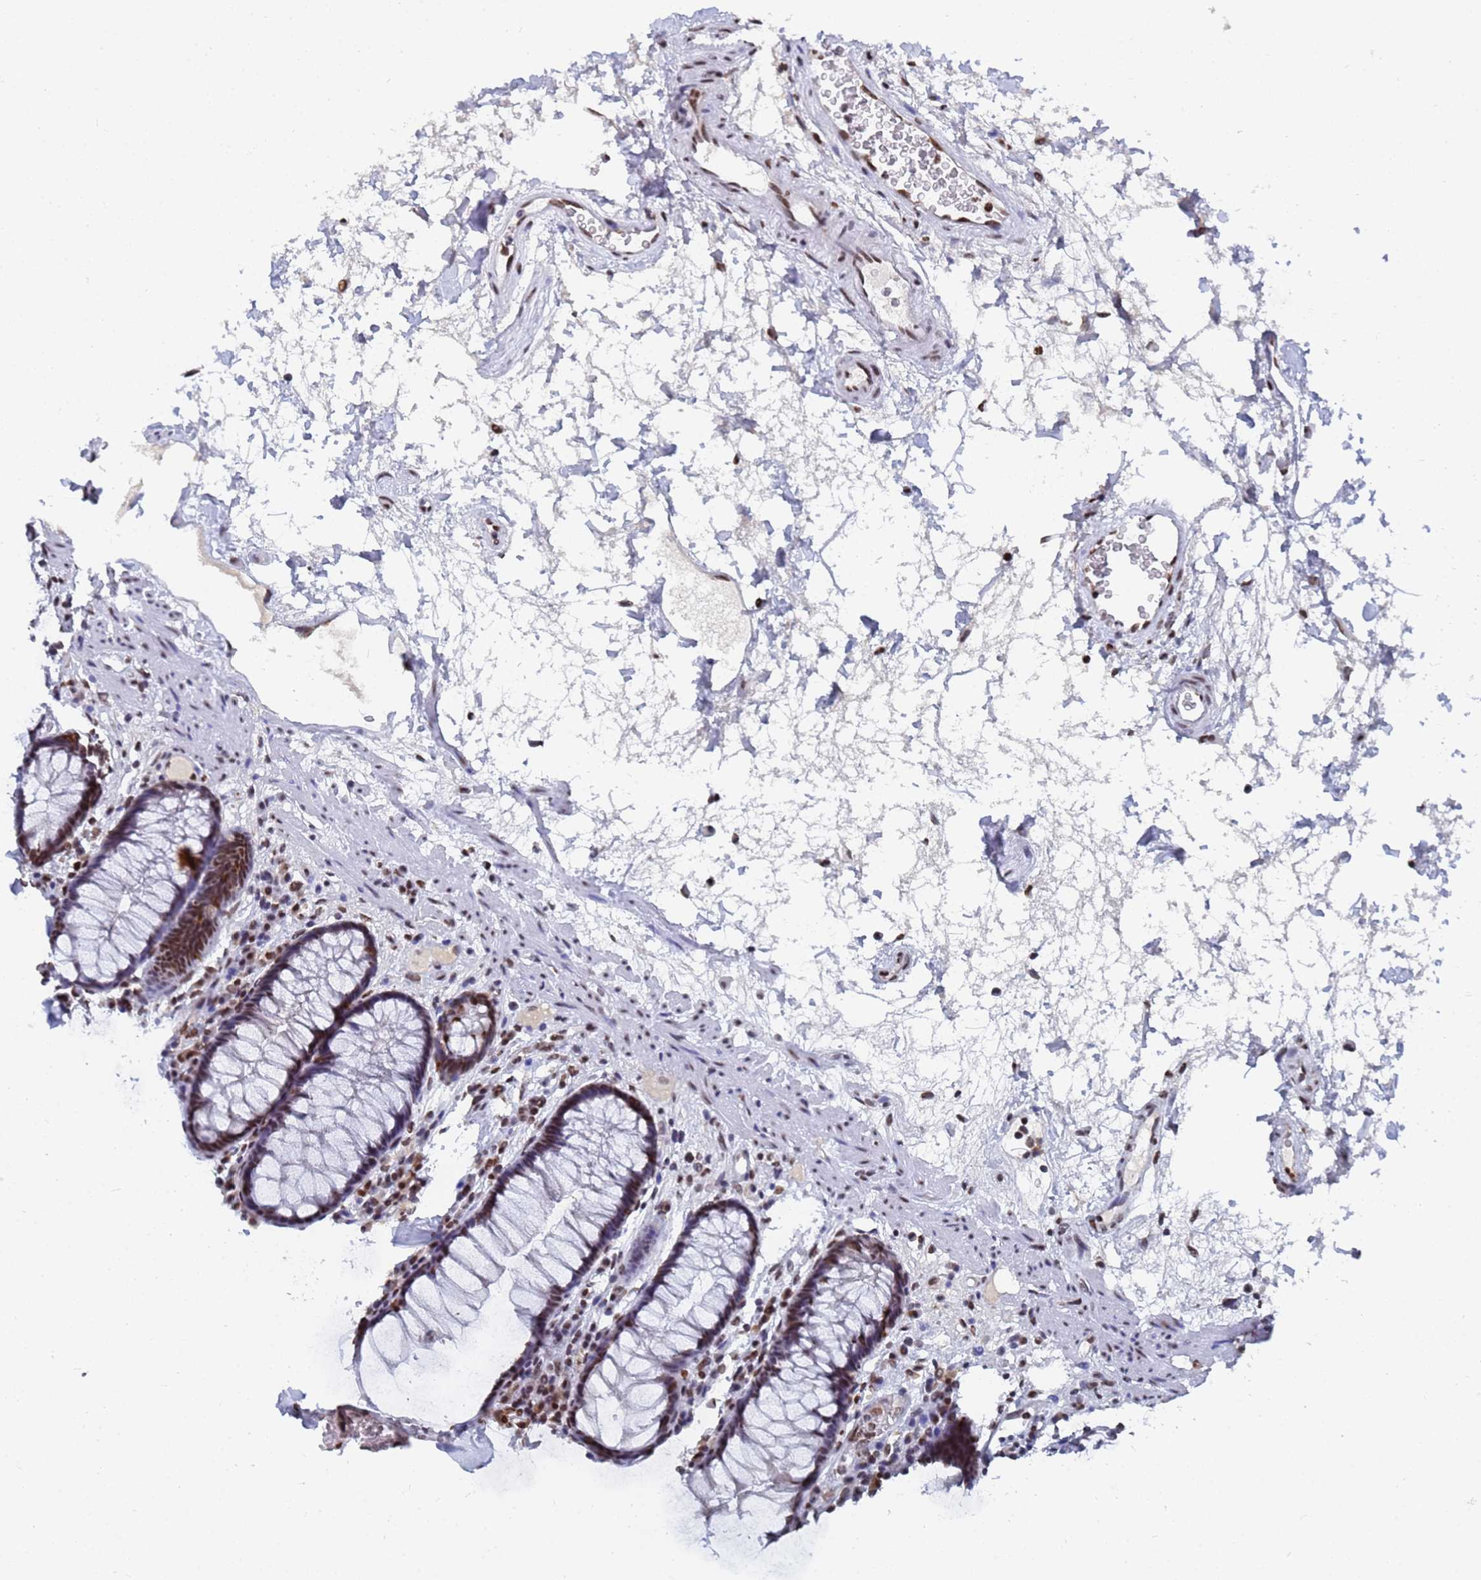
{"staining": {"intensity": "strong", "quantity": ">75%", "location": "nuclear"}, "tissue": "rectum", "cell_type": "Glandular cells", "image_type": "normal", "snomed": [{"axis": "morphology", "description": "Normal tissue, NOS"}, {"axis": "topography", "description": "Rectum"}], "caption": "This micrograph exhibits benign rectum stained with immunohistochemistry to label a protein in brown. The nuclear of glandular cells show strong positivity for the protein. Nuclei are counter-stained blue.", "gene": "RAVER2", "patient": {"sex": "male", "age": 64}}